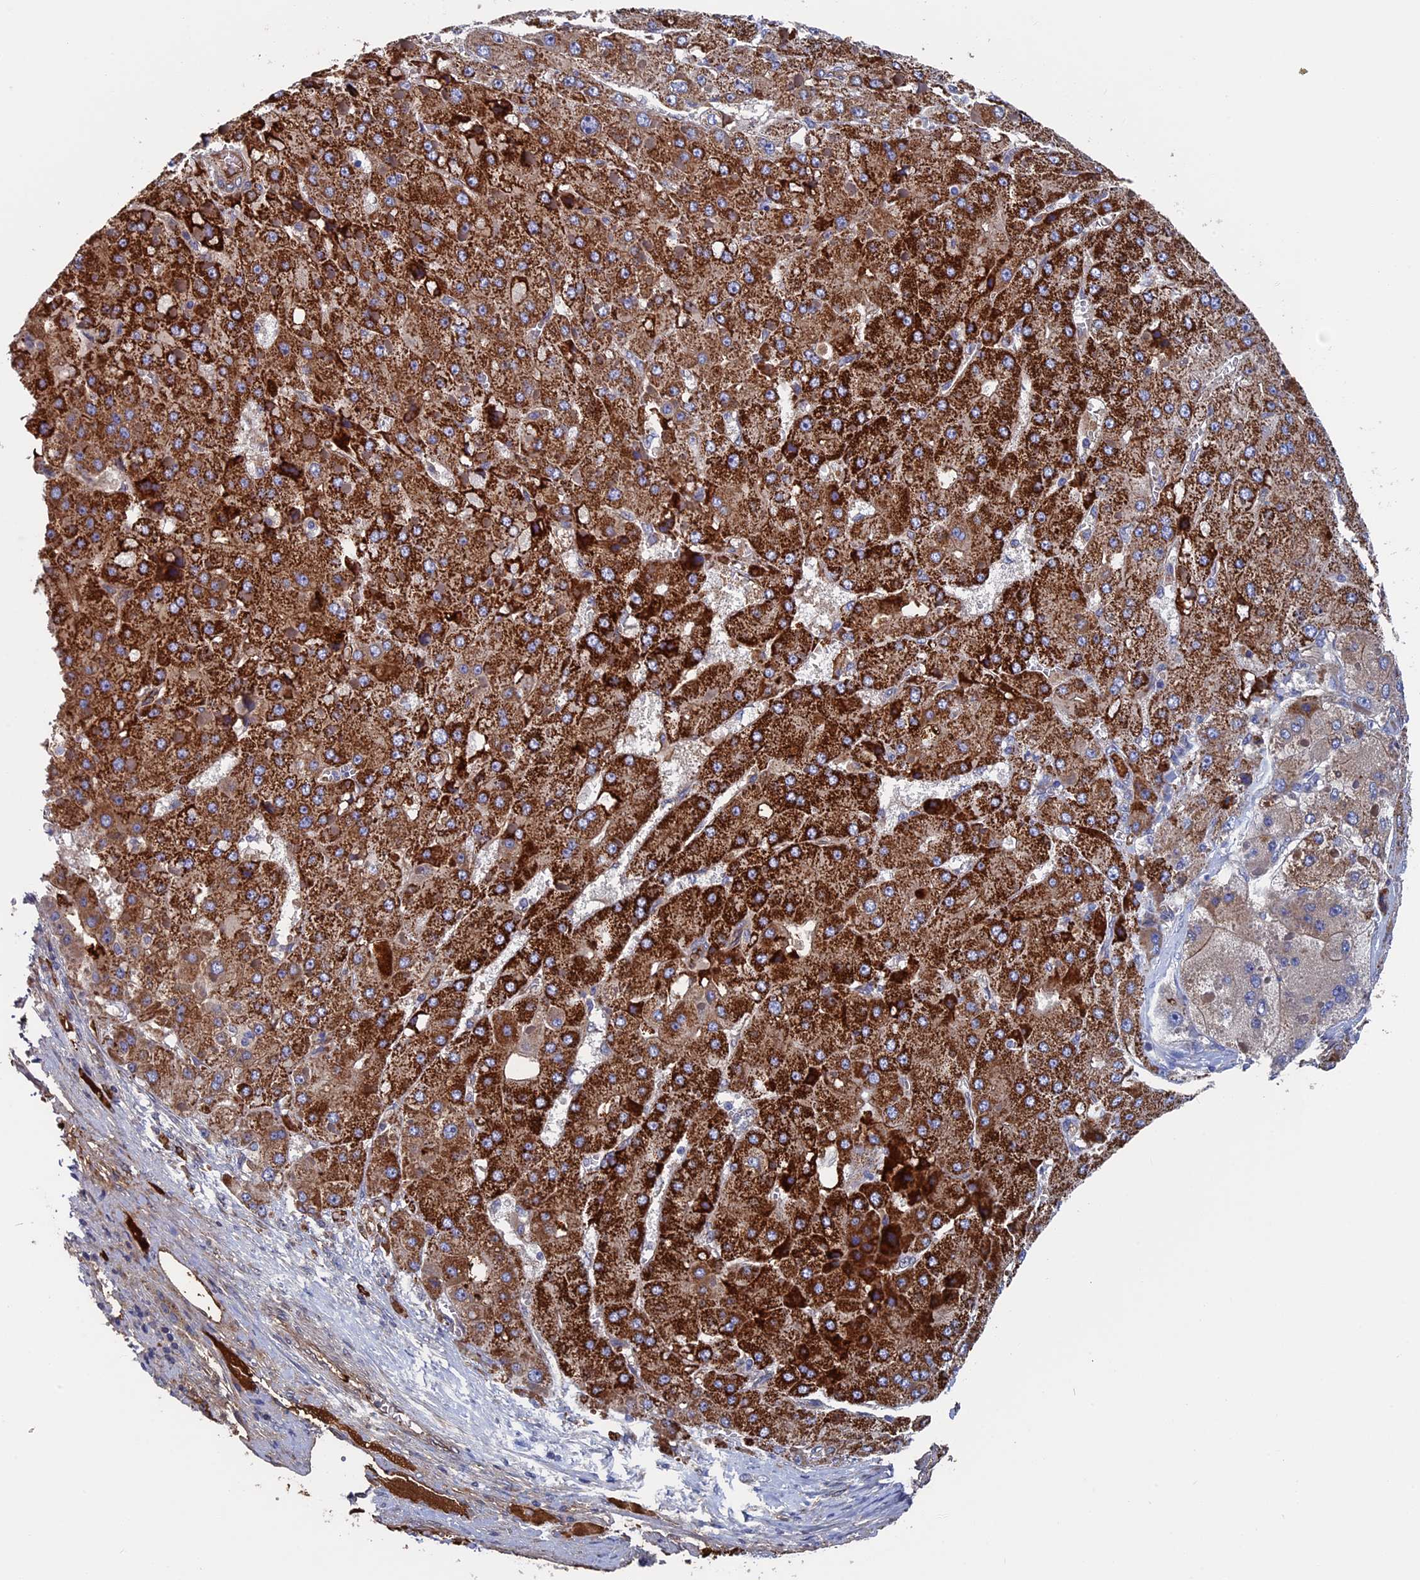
{"staining": {"intensity": "strong", "quantity": "25%-75%", "location": "cytoplasmic/membranous"}, "tissue": "liver cancer", "cell_type": "Tumor cells", "image_type": "cancer", "snomed": [{"axis": "morphology", "description": "Carcinoma, Hepatocellular, NOS"}, {"axis": "topography", "description": "Liver"}], "caption": "Liver cancer tissue displays strong cytoplasmic/membranous staining in about 25%-75% of tumor cells, visualized by immunohistochemistry.", "gene": "RPUSD1", "patient": {"sex": "female", "age": 73}}